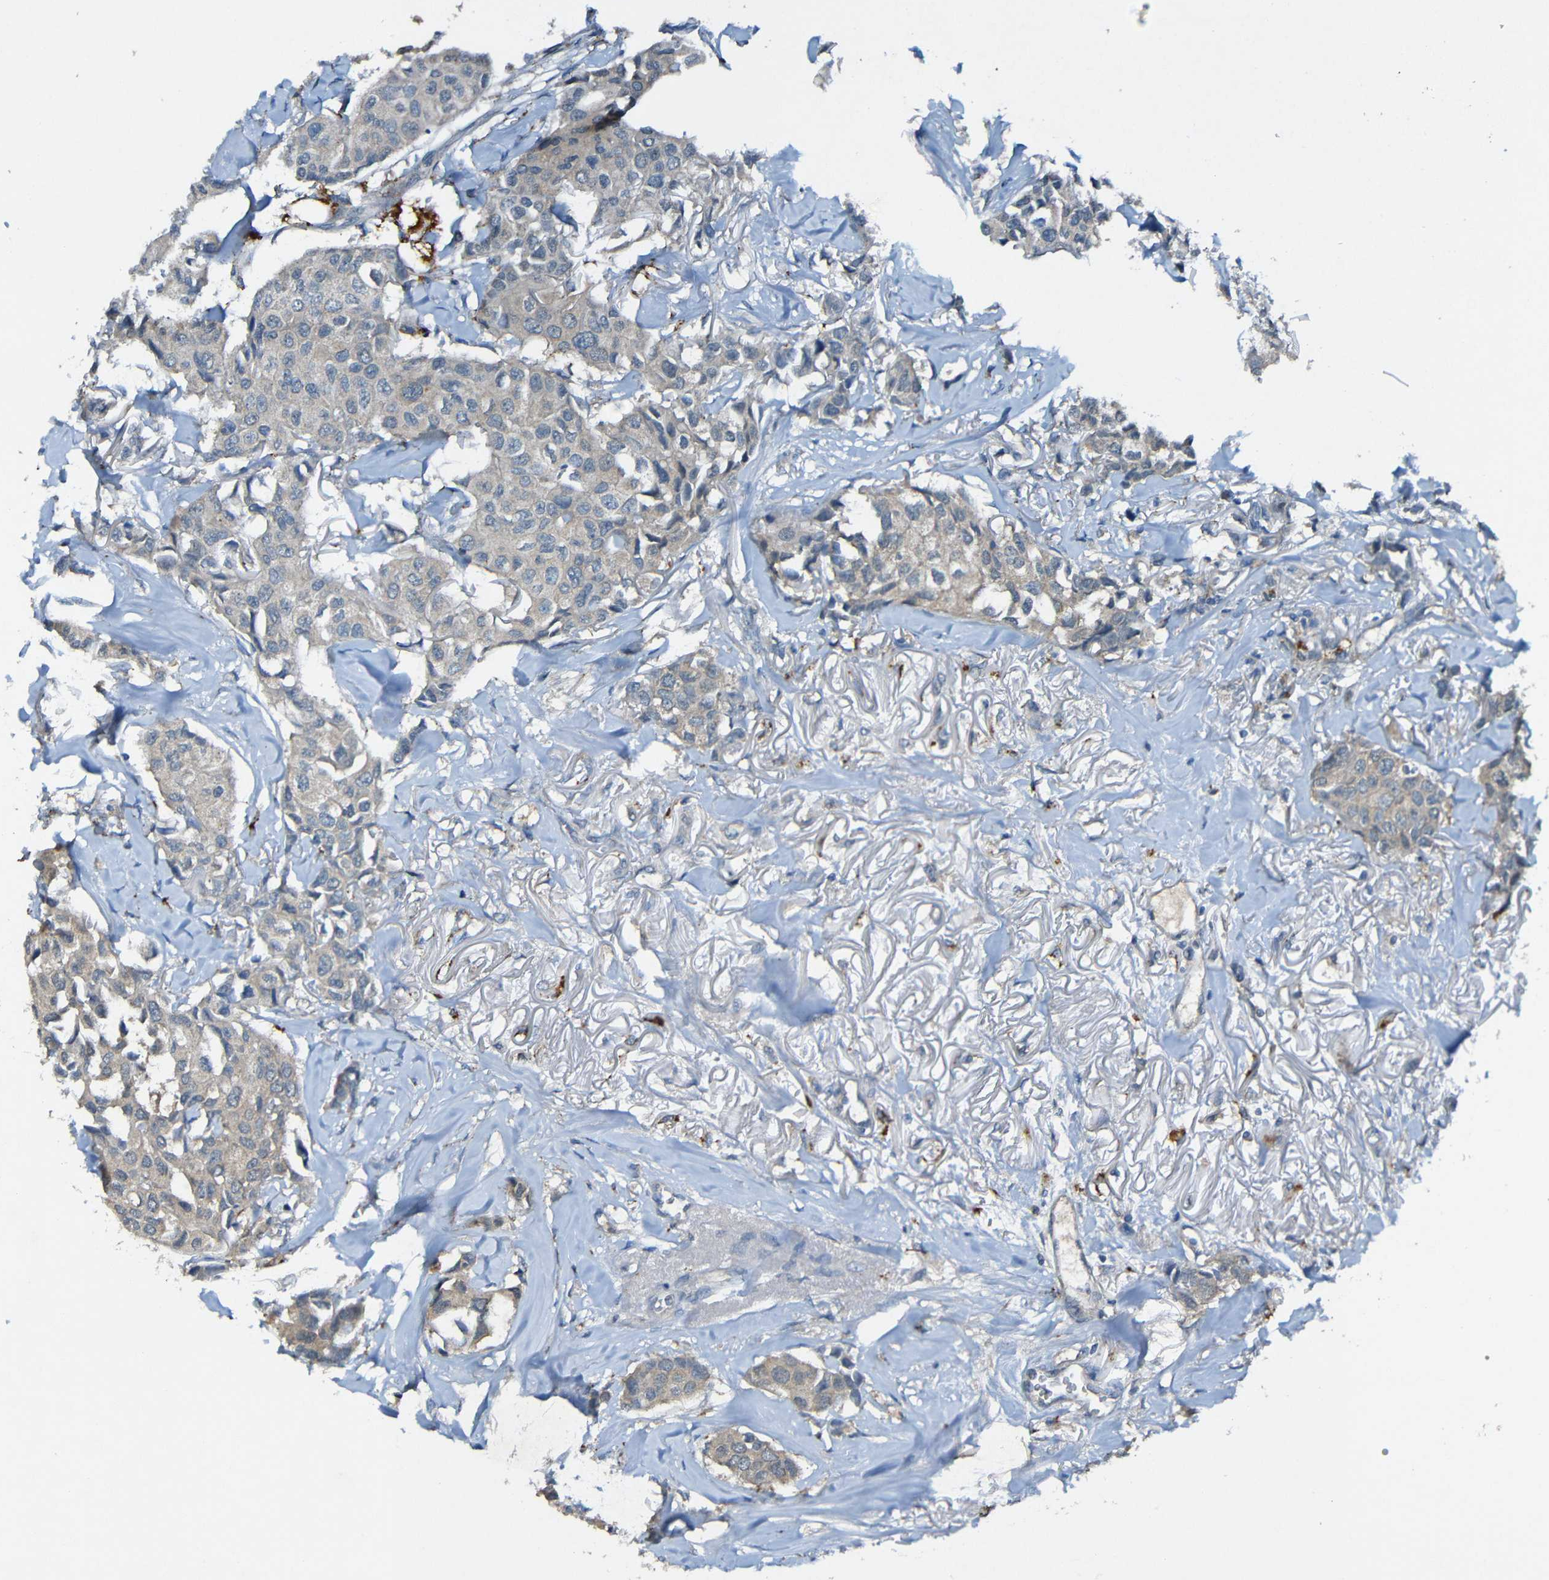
{"staining": {"intensity": "weak", "quantity": "<25%", "location": "cytoplasmic/membranous"}, "tissue": "breast cancer", "cell_type": "Tumor cells", "image_type": "cancer", "snomed": [{"axis": "morphology", "description": "Duct carcinoma"}, {"axis": "topography", "description": "Breast"}], "caption": "A photomicrograph of human invasive ductal carcinoma (breast) is negative for staining in tumor cells. (DAB immunohistochemistry visualized using brightfield microscopy, high magnification).", "gene": "LRRC70", "patient": {"sex": "female", "age": 80}}